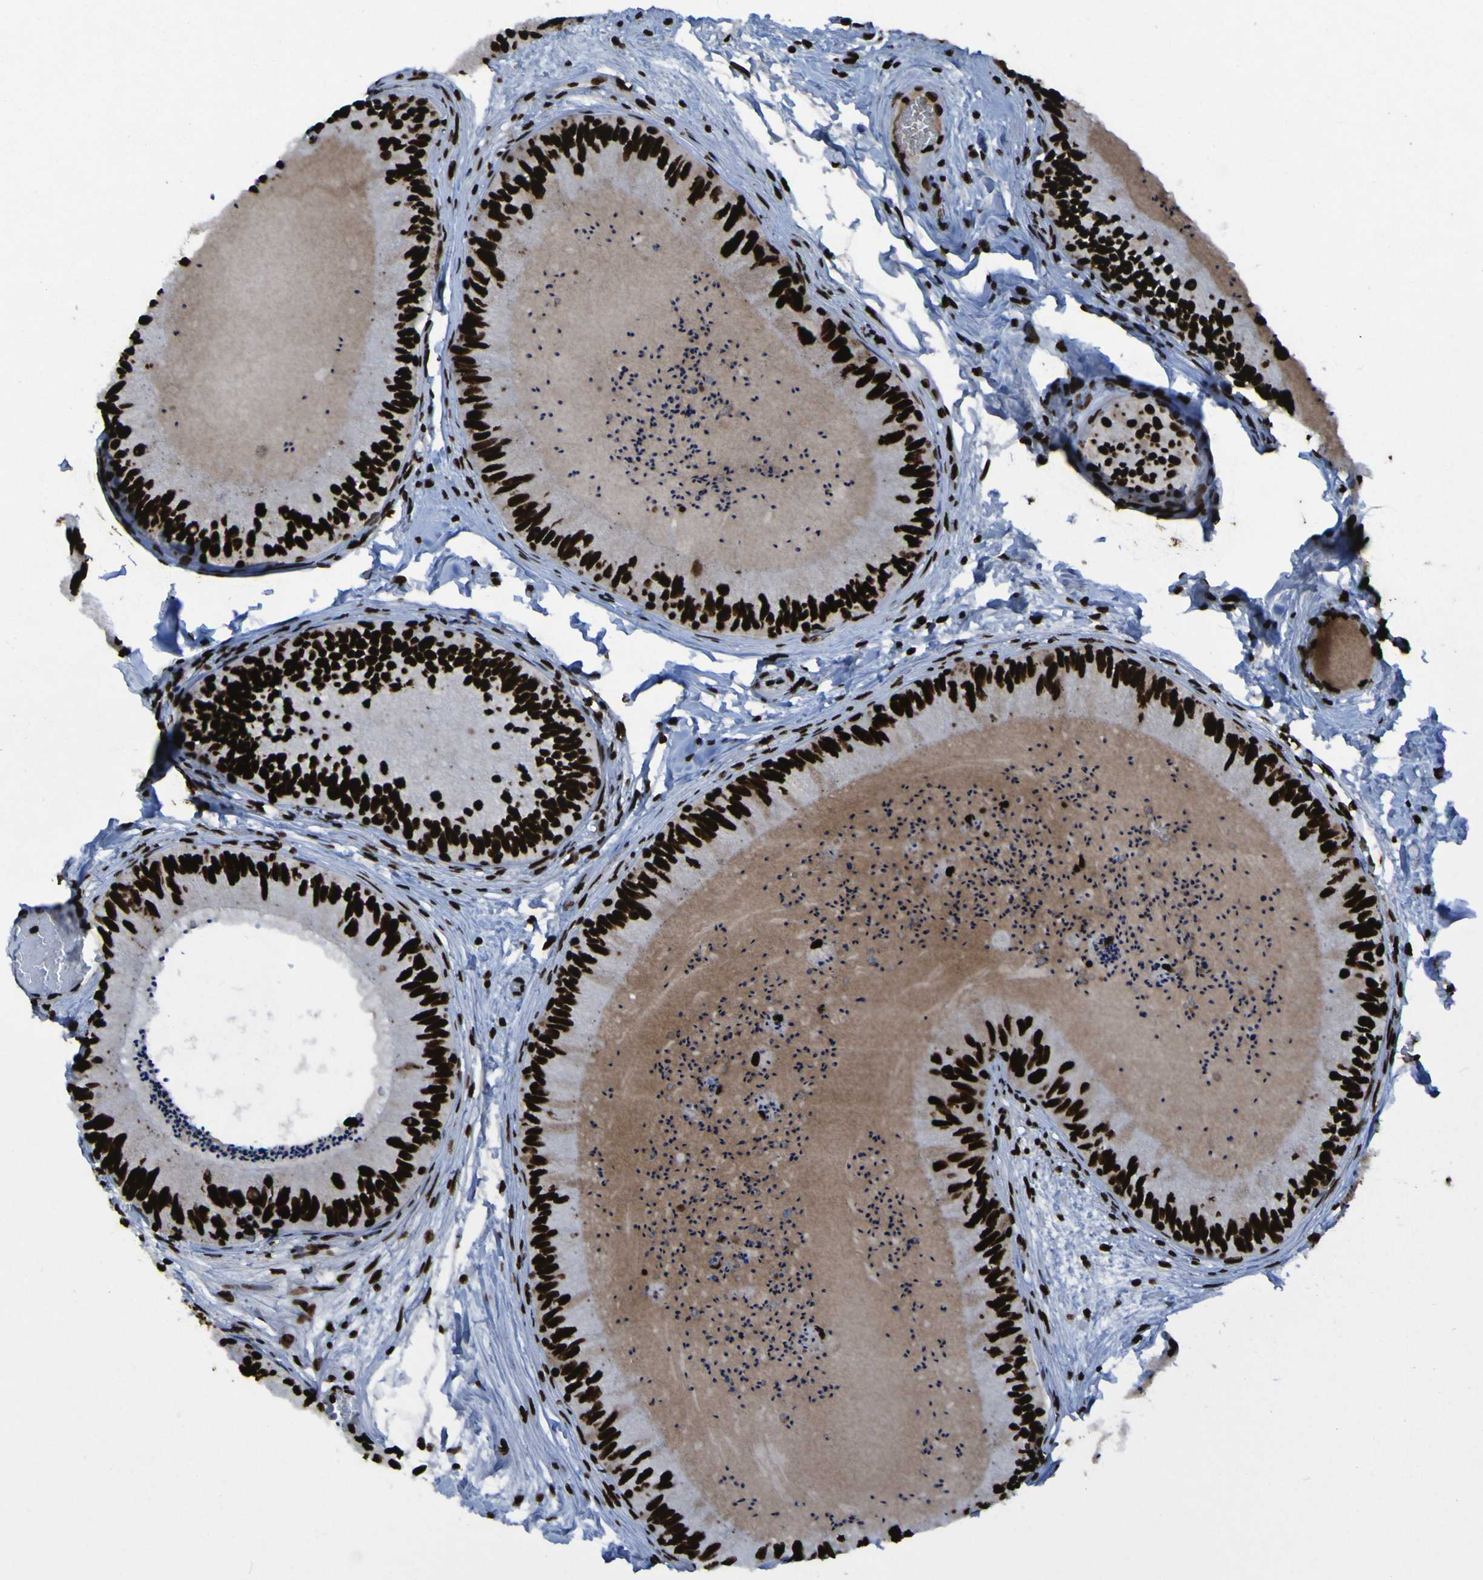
{"staining": {"intensity": "strong", "quantity": ">75%", "location": "nuclear"}, "tissue": "epididymis", "cell_type": "Glandular cells", "image_type": "normal", "snomed": [{"axis": "morphology", "description": "Normal tissue, NOS"}, {"axis": "topography", "description": "Epididymis"}], "caption": "A brown stain shows strong nuclear expression of a protein in glandular cells of normal epididymis.", "gene": "NPM1", "patient": {"sex": "male", "age": 31}}